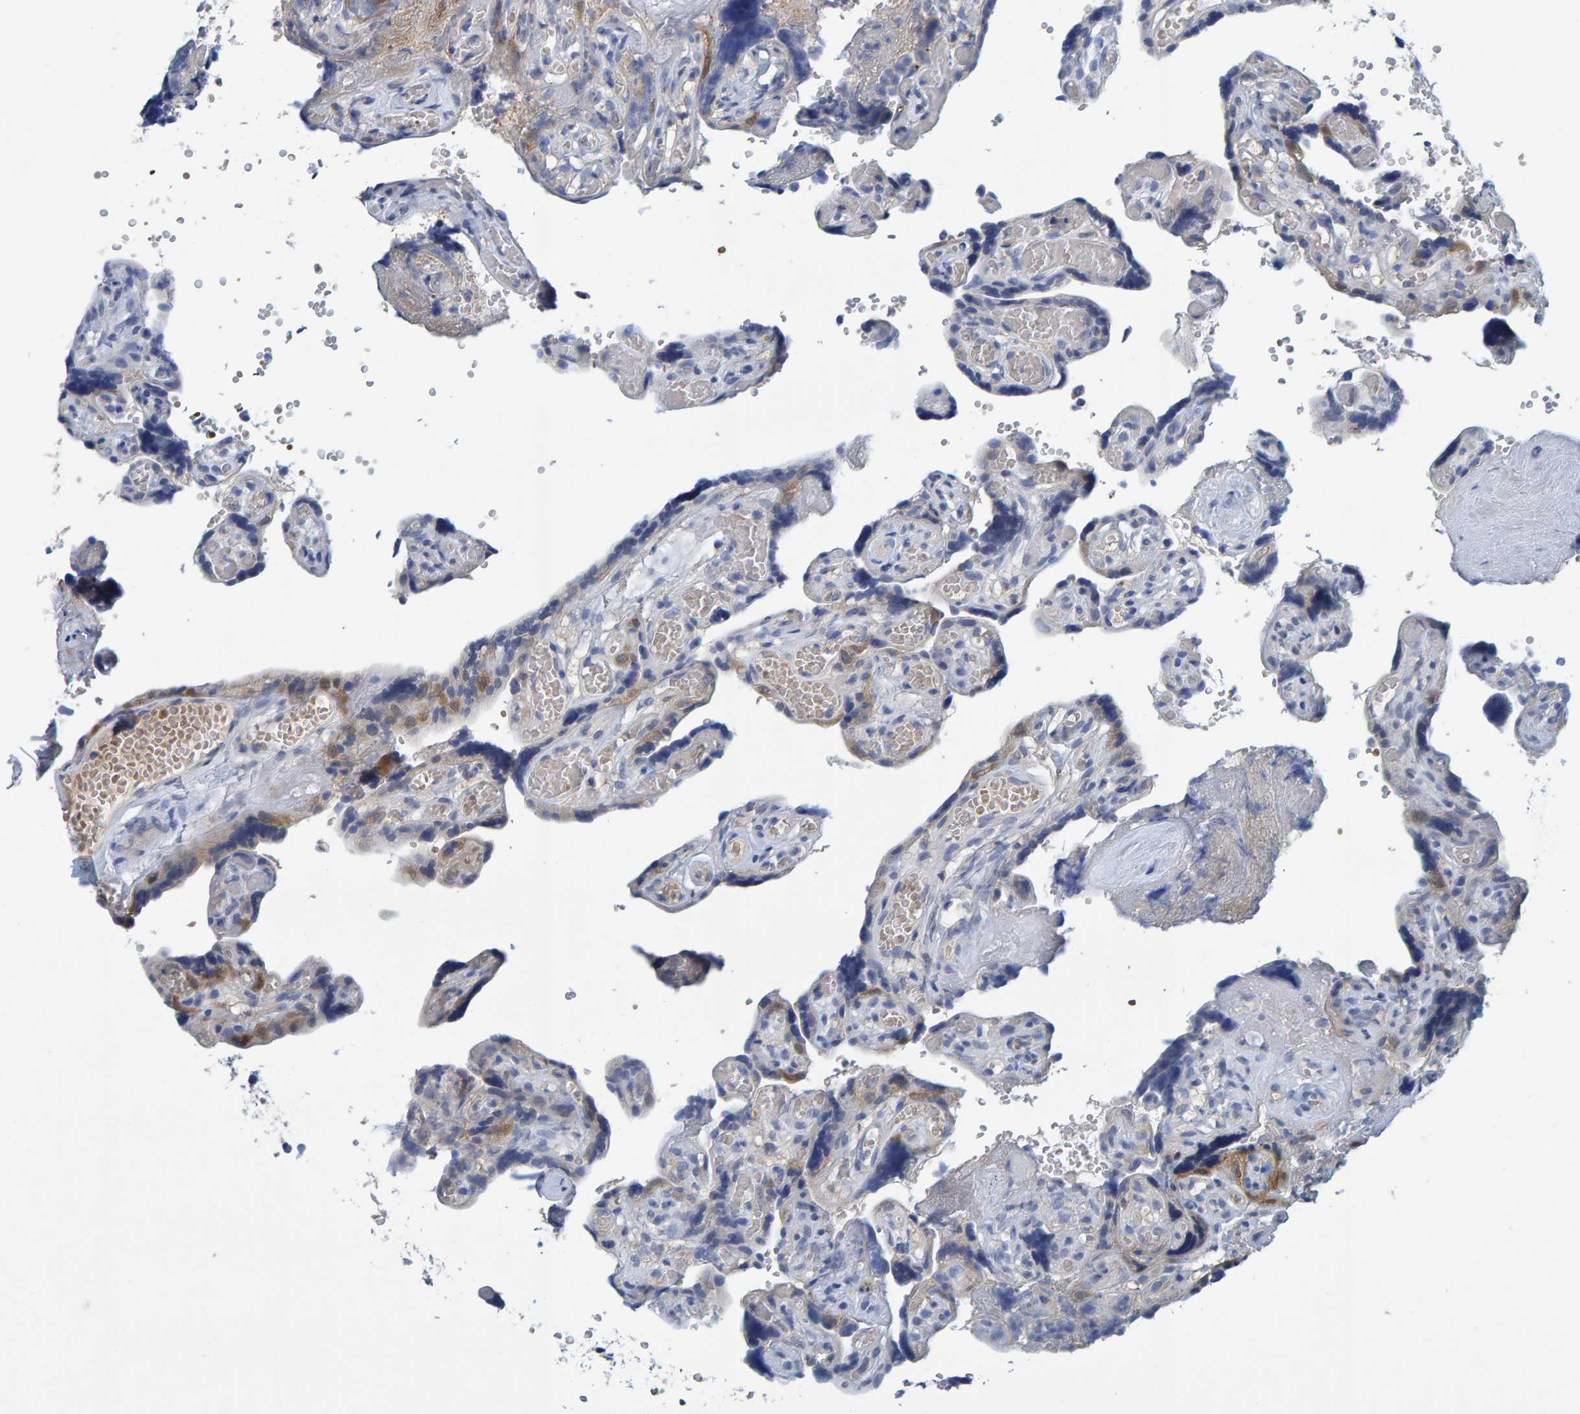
{"staining": {"intensity": "negative", "quantity": "none", "location": "none"}, "tissue": "placenta", "cell_type": "Decidual cells", "image_type": "normal", "snomed": [{"axis": "morphology", "description": "Normal tissue, NOS"}, {"axis": "topography", "description": "Placenta"}], "caption": "The photomicrograph displays no significant staining in decidual cells of placenta.", "gene": "ALAD", "patient": {"sex": "female", "age": 30}}